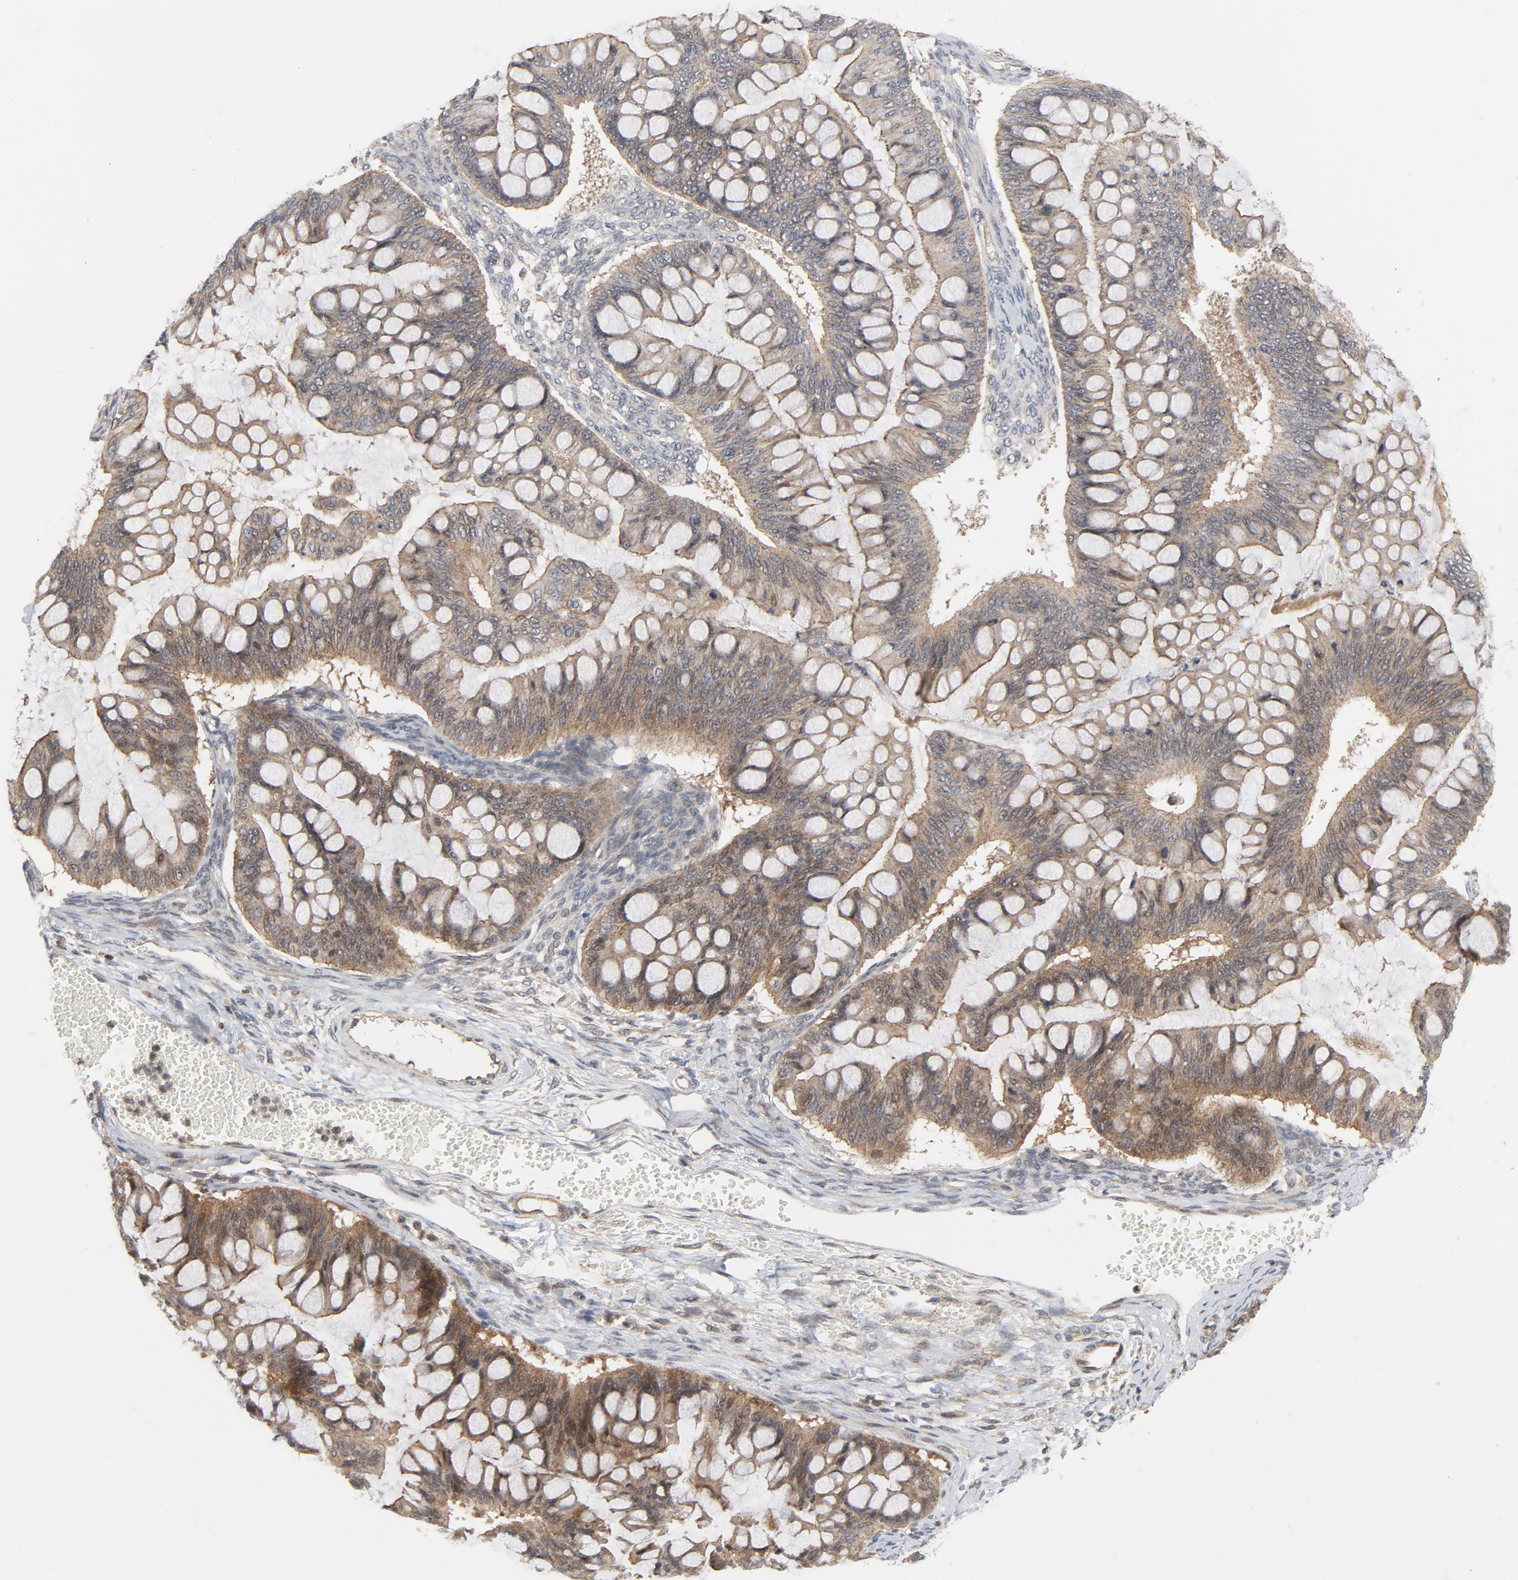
{"staining": {"intensity": "weak", "quantity": ">75%", "location": "cytoplasmic/membranous"}, "tissue": "ovarian cancer", "cell_type": "Tumor cells", "image_type": "cancer", "snomed": [{"axis": "morphology", "description": "Cystadenocarcinoma, mucinous, NOS"}, {"axis": "topography", "description": "Ovary"}], "caption": "Weak cytoplasmic/membranous expression for a protein is appreciated in about >75% of tumor cells of mucinous cystadenocarcinoma (ovarian) using IHC.", "gene": "TRADD", "patient": {"sex": "female", "age": 73}}